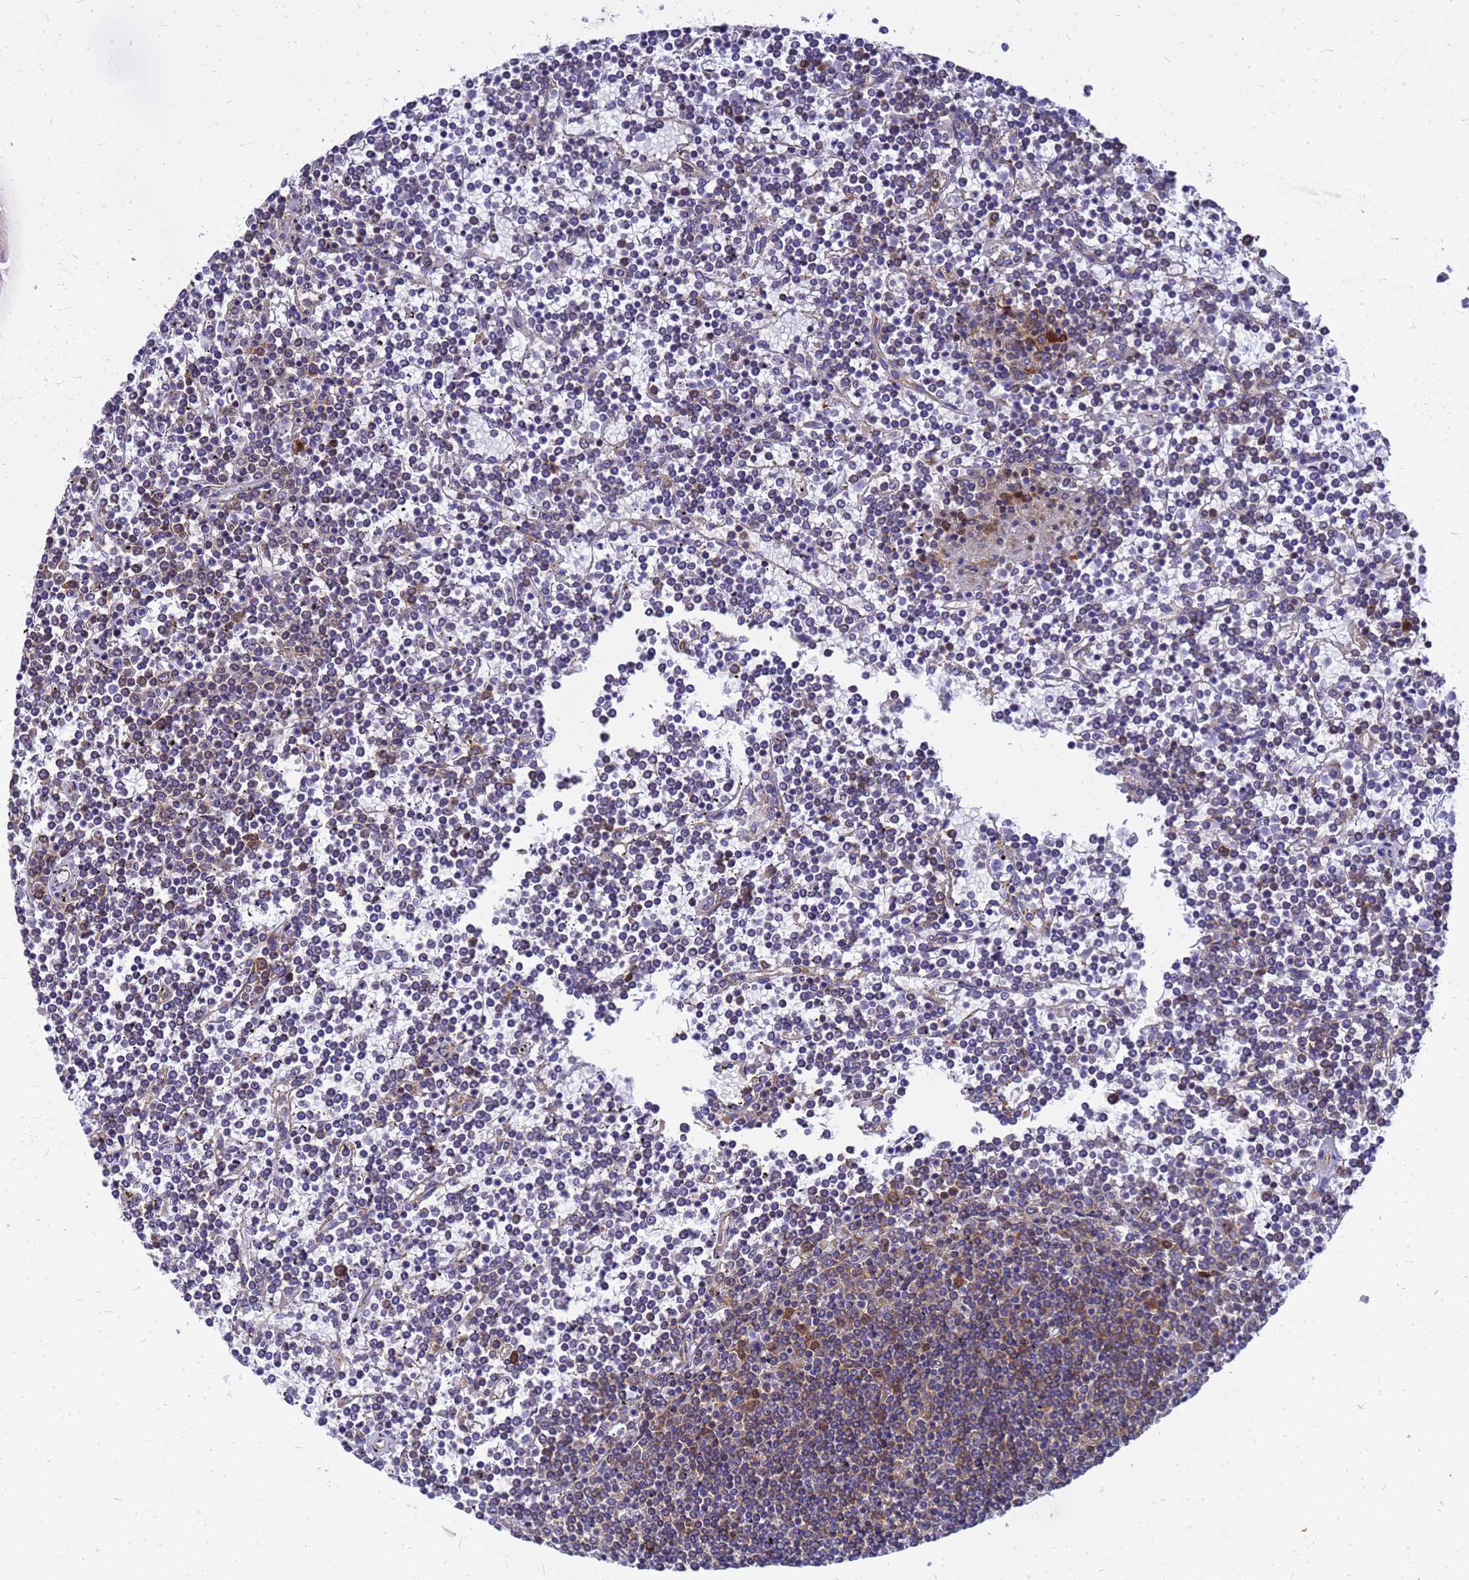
{"staining": {"intensity": "weak", "quantity": "25%-75%", "location": "cytoplasmic/membranous"}, "tissue": "lymphoma", "cell_type": "Tumor cells", "image_type": "cancer", "snomed": [{"axis": "morphology", "description": "Malignant lymphoma, non-Hodgkin's type, Low grade"}, {"axis": "topography", "description": "Spleen"}], "caption": "High-power microscopy captured an immunohistochemistry histopathology image of lymphoma, revealing weak cytoplasmic/membranous expression in approximately 25%-75% of tumor cells. Nuclei are stained in blue.", "gene": "EEF1D", "patient": {"sex": "female", "age": 19}}